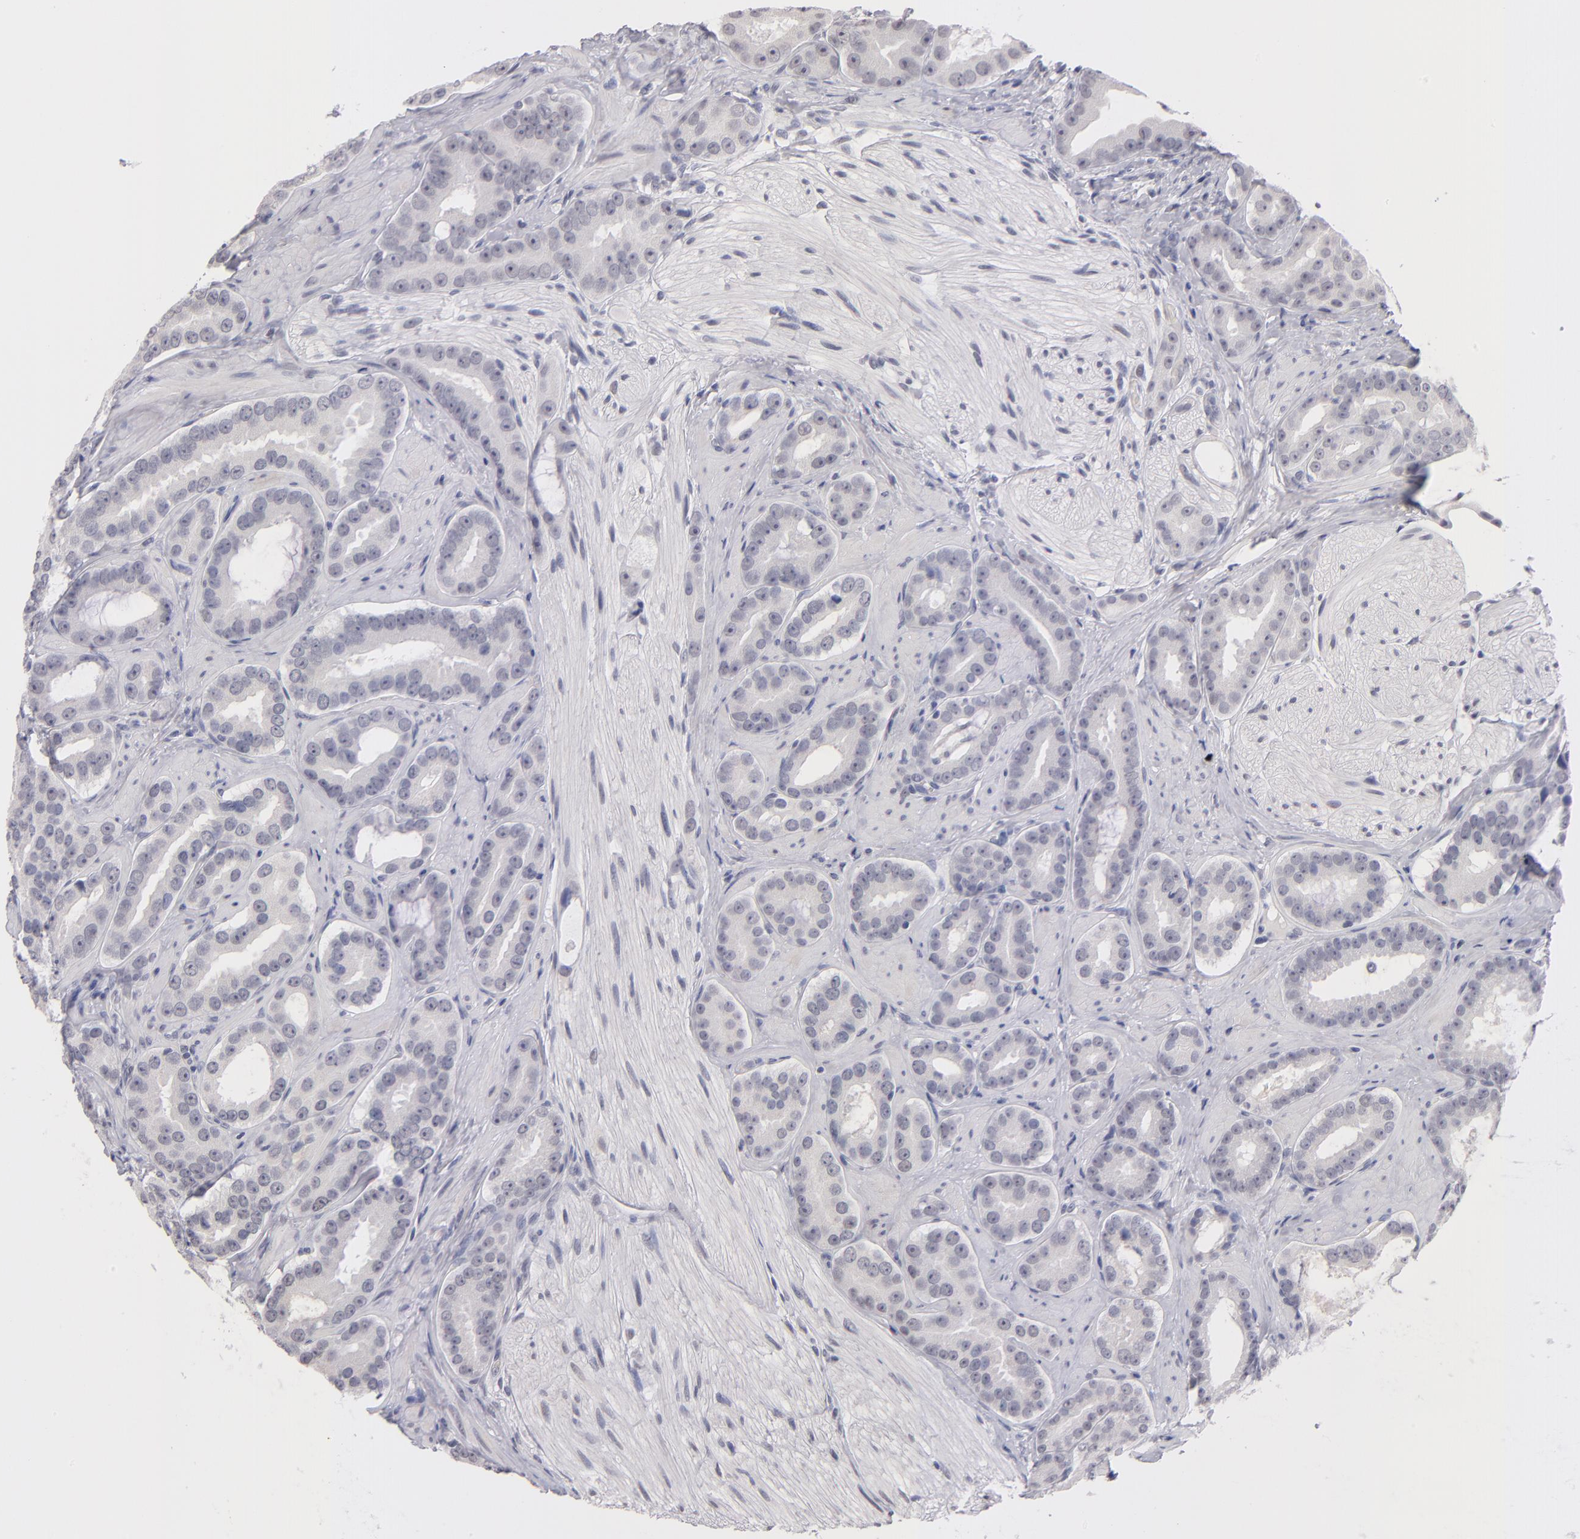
{"staining": {"intensity": "negative", "quantity": "none", "location": "none"}, "tissue": "prostate cancer", "cell_type": "Tumor cells", "image_type": "cancer", "snomed": [{"axis": "morphology", "description": "Adenocarcinoma, Low grade"}, {"axis": "topography", "description": "Prostate"}], "caption": "This is a micrograph of immunohistochemistry (IHC) staining of prostate cancer, which shows no expression in tumor cells.", "gene": "TEX11", "patient": {"sex": "male", "age": 59}}